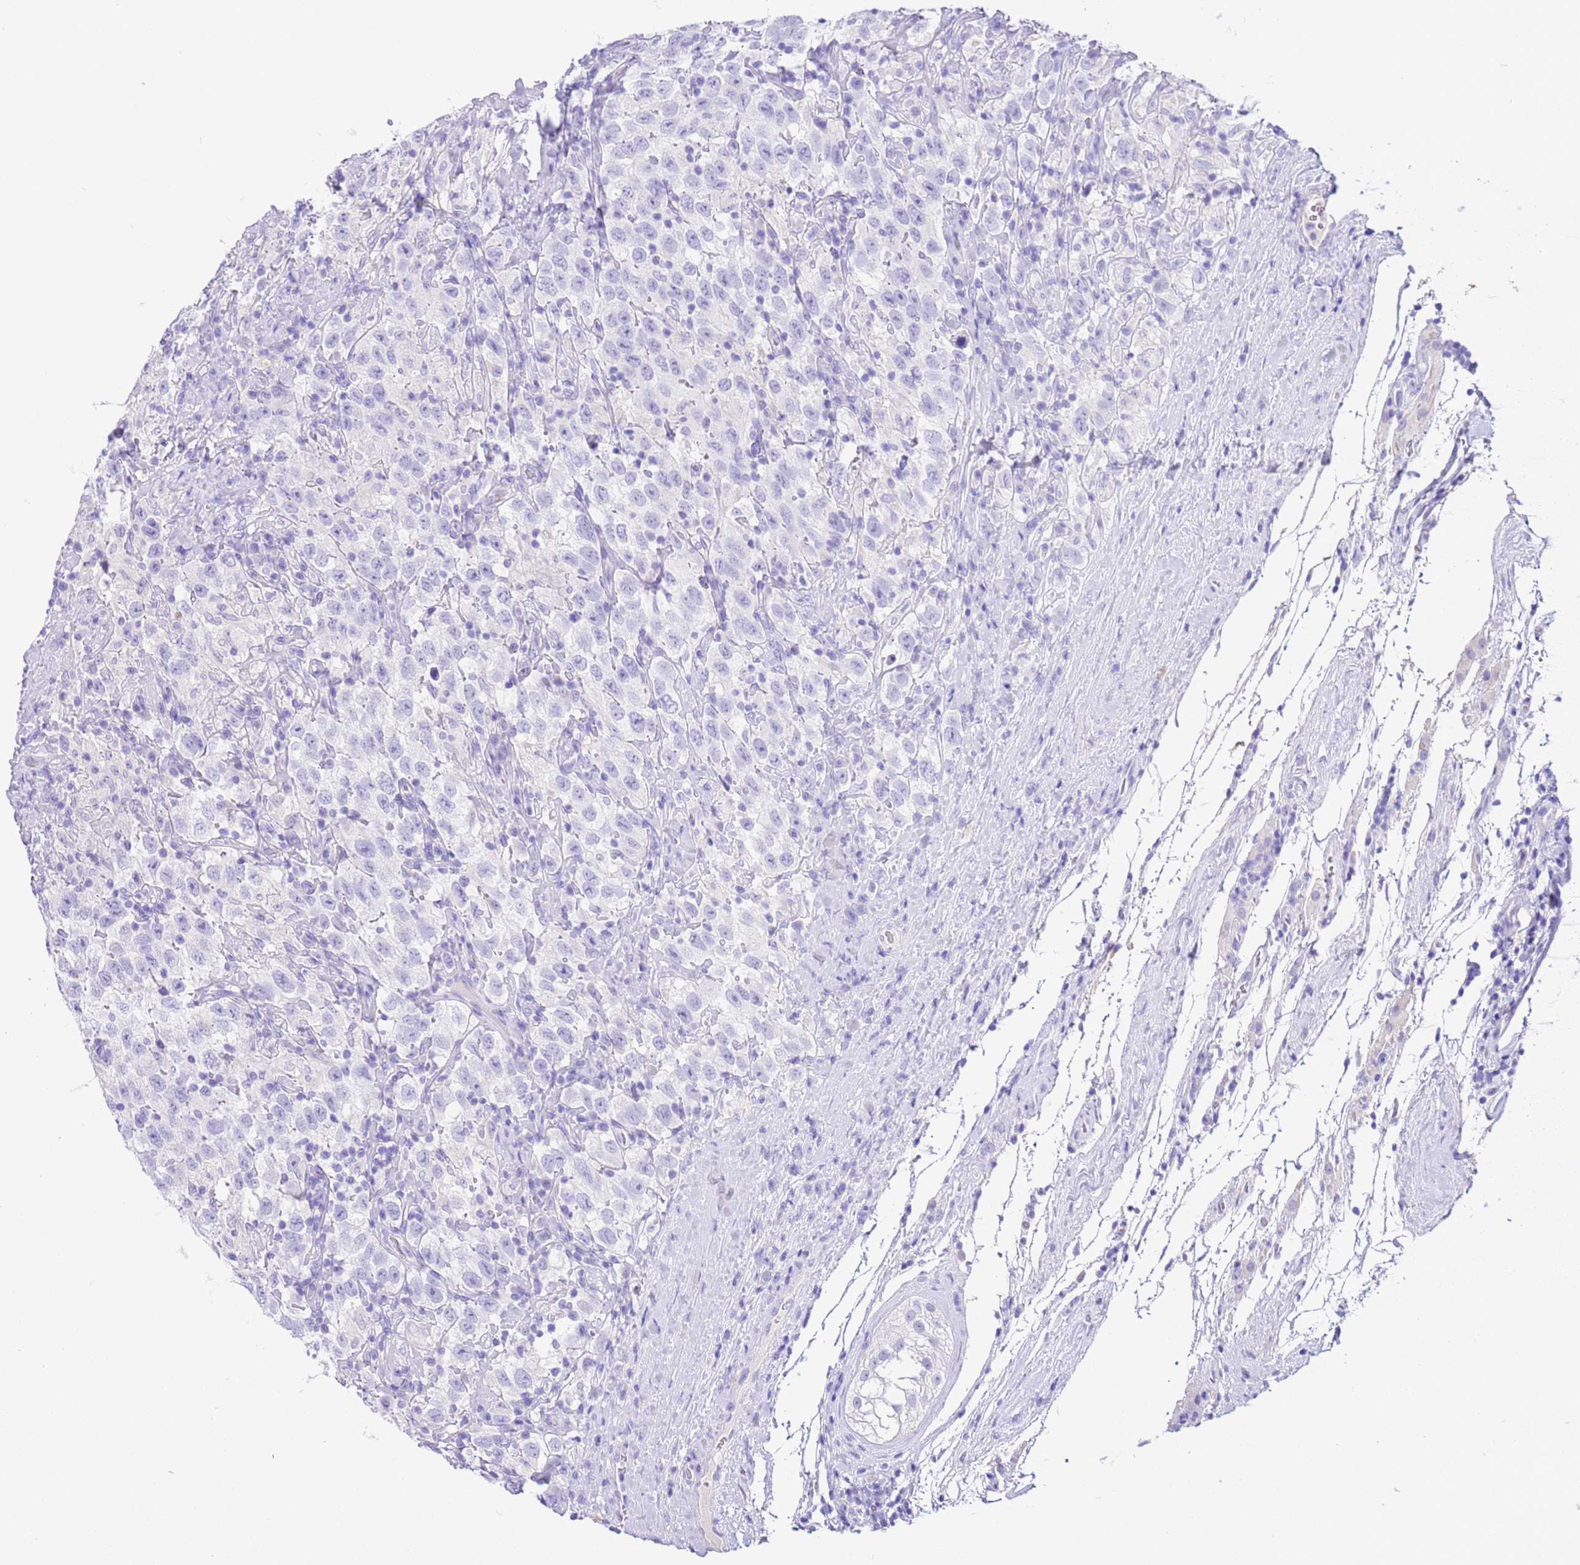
{"staining": {"intensity": "negative", "quantity": "none", "location": "none"}, "tissue": "testis cancer", "cell_type": "Tumor cells", "image_type": "cancer", "snomed": [{"axis": "morphology", "description": "Seminoma, NOS"}, {"axis": "topography", "description": "Testis"}], "caption": "This is an IHC micrograph of testis cancer. There is no positivity in tumor cells.", "gene": "CPB1", "patient": {"sex": "male", "age": 41}}